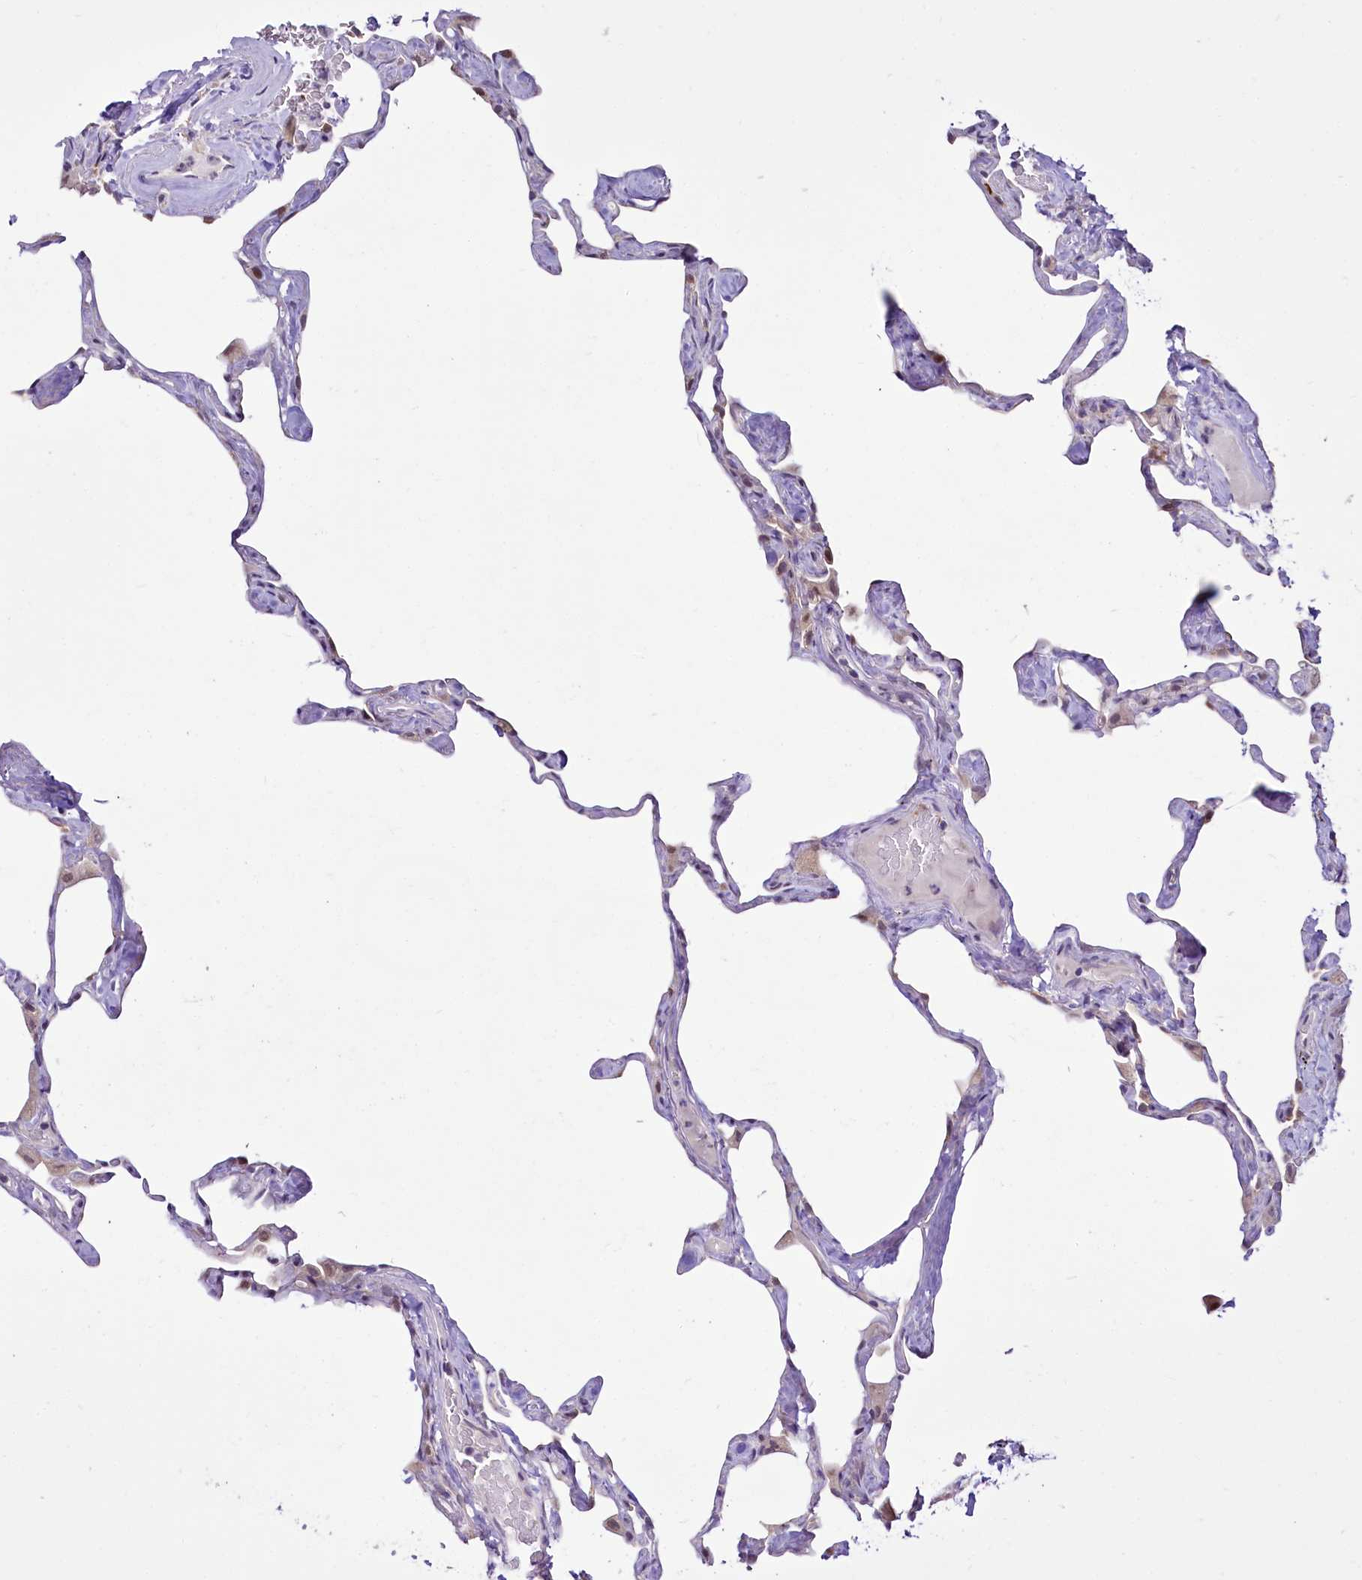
{"staining": {"intensity": "negative", "quantity": "none", "location": "none"}, "tissue": "lung", "cell_type": "Alveolar cells", "image_type": "normal", "snomed": [{"axis": "morphology", "description": "Normal tissue, NOS"}, {"axis": "topography", "description": "Lung"}], "caption": "IHC photomicrograph of normal lung stained for a protein (brown), which exhibits no expression in alveolar cells.", "gene": "BANK1", "patient": {"sex": "male", "age": 65}}